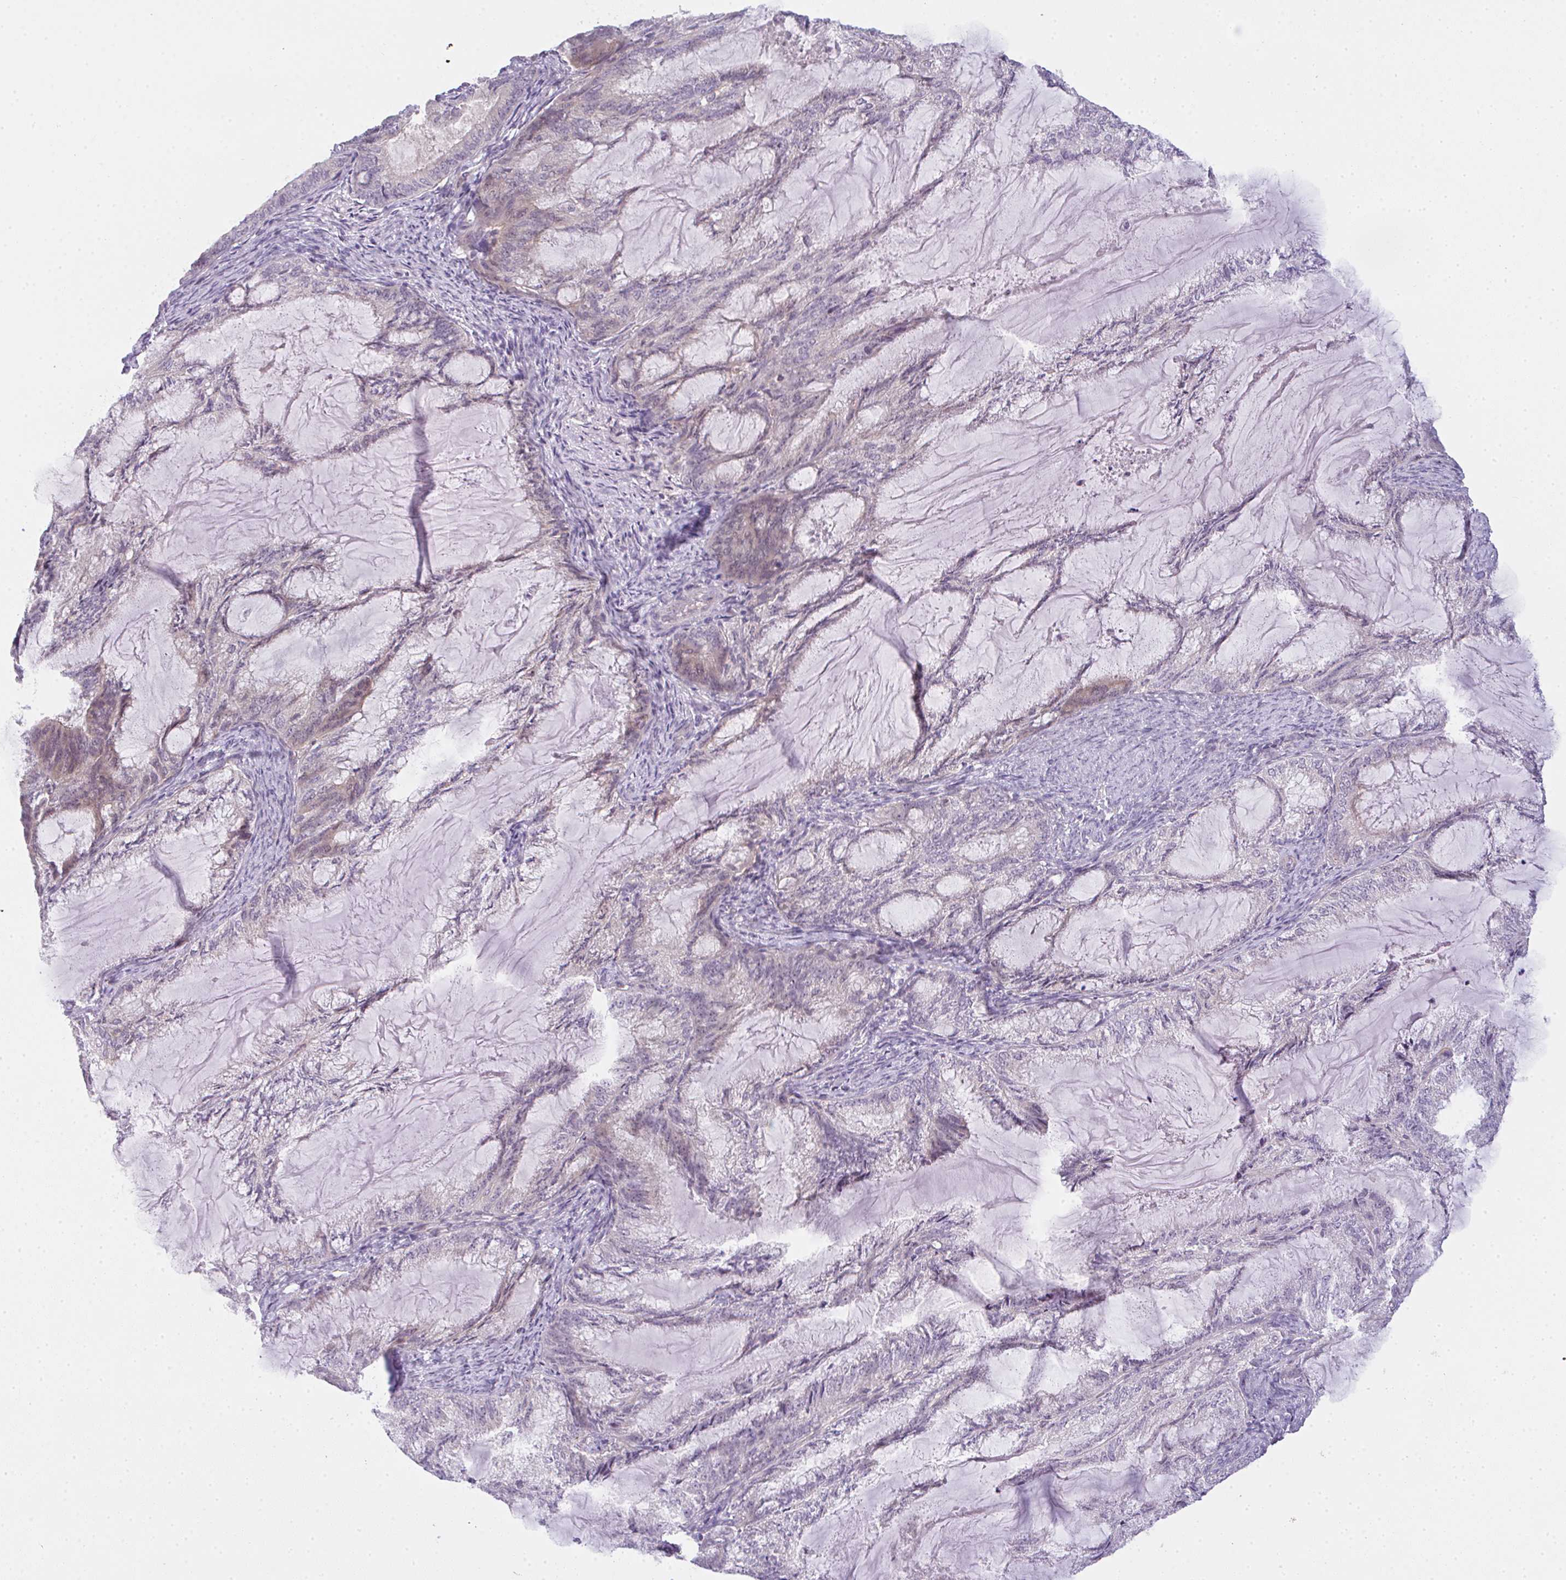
{"staining": {"intensity": "weak", "quantity": "<25%", "location": "cytoplasmic/membranous"}, "tissue": "endometrial cancer", "cell_type": "Tumor cells", "image_type": "cancer", "snomed": [{"axis": "morphology", "description": "Adenocarcinoma, NOS"}, {"axis": "topography", "description": "Endometrium"}], "caption": "The IHC histopathology image has no significant expression in tumor cells of endometrial adenocarcinoma tissue. Nuclei are stained in blue.", "gene": "CSE1L", "patient": {"sex": "female", "age": 86}}